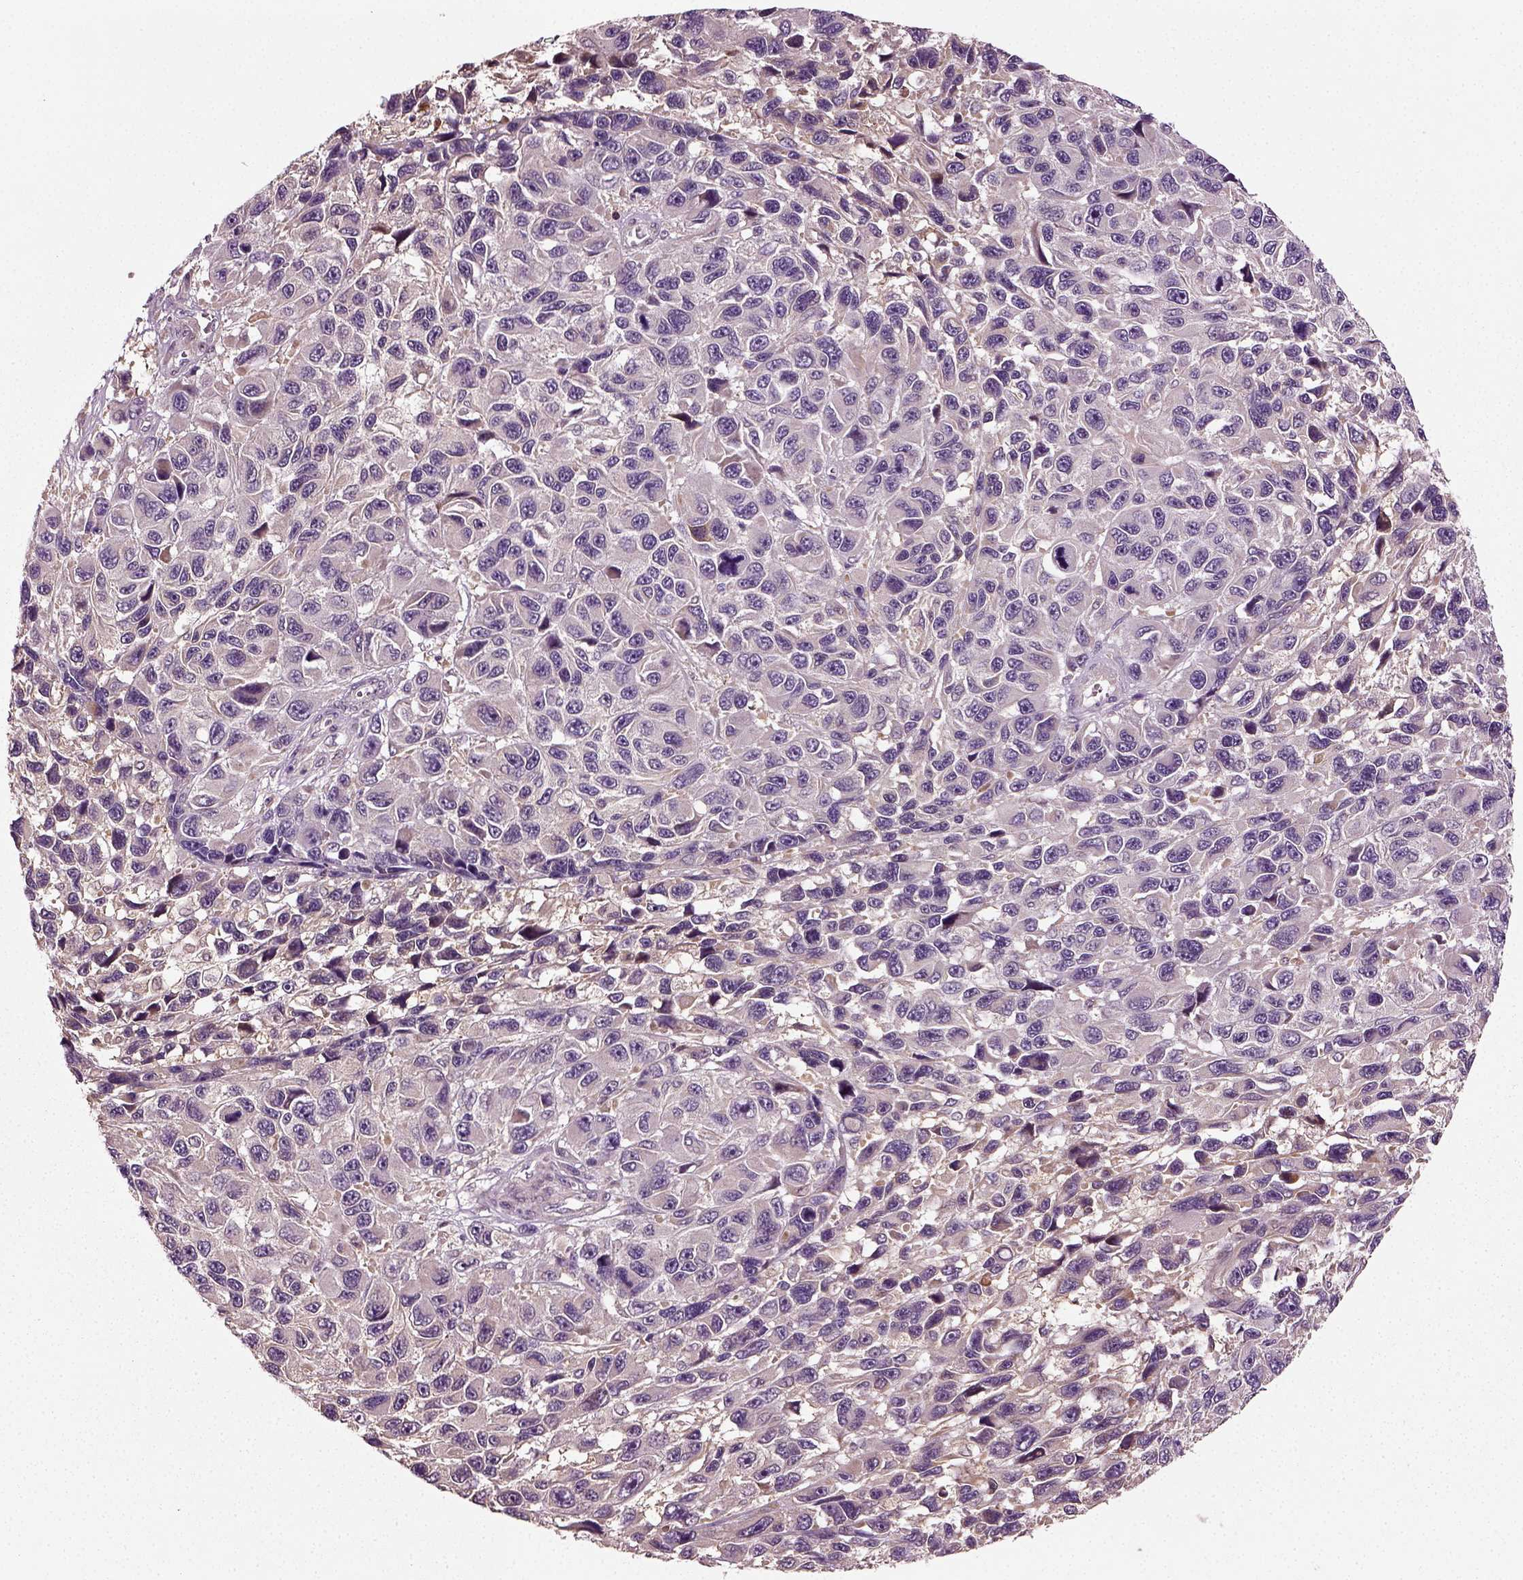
{"staining": {"intensity": "negative", "quantity": "none", "location": "none"}, "tissue": "melanoma", "cell_type": "Tumor cells", "image_type": "cancer", "snomed": [{"axis": "morphology", "description": "Malignant melanoma, NOS"}, {"axis": "topography", "description": "Skin"}], "caption": "The immunohistochemistry (IHC) image has no significant expression in tumor cells of malignant melanoma tissue. The staining is performed using DAB (3,3'-diaminobenzidine) brown chromogen with nuclei counter-stained in using hematoxylin.", "gene": "ERV3-1", "patient": {"sex": "male", "age": 53}}